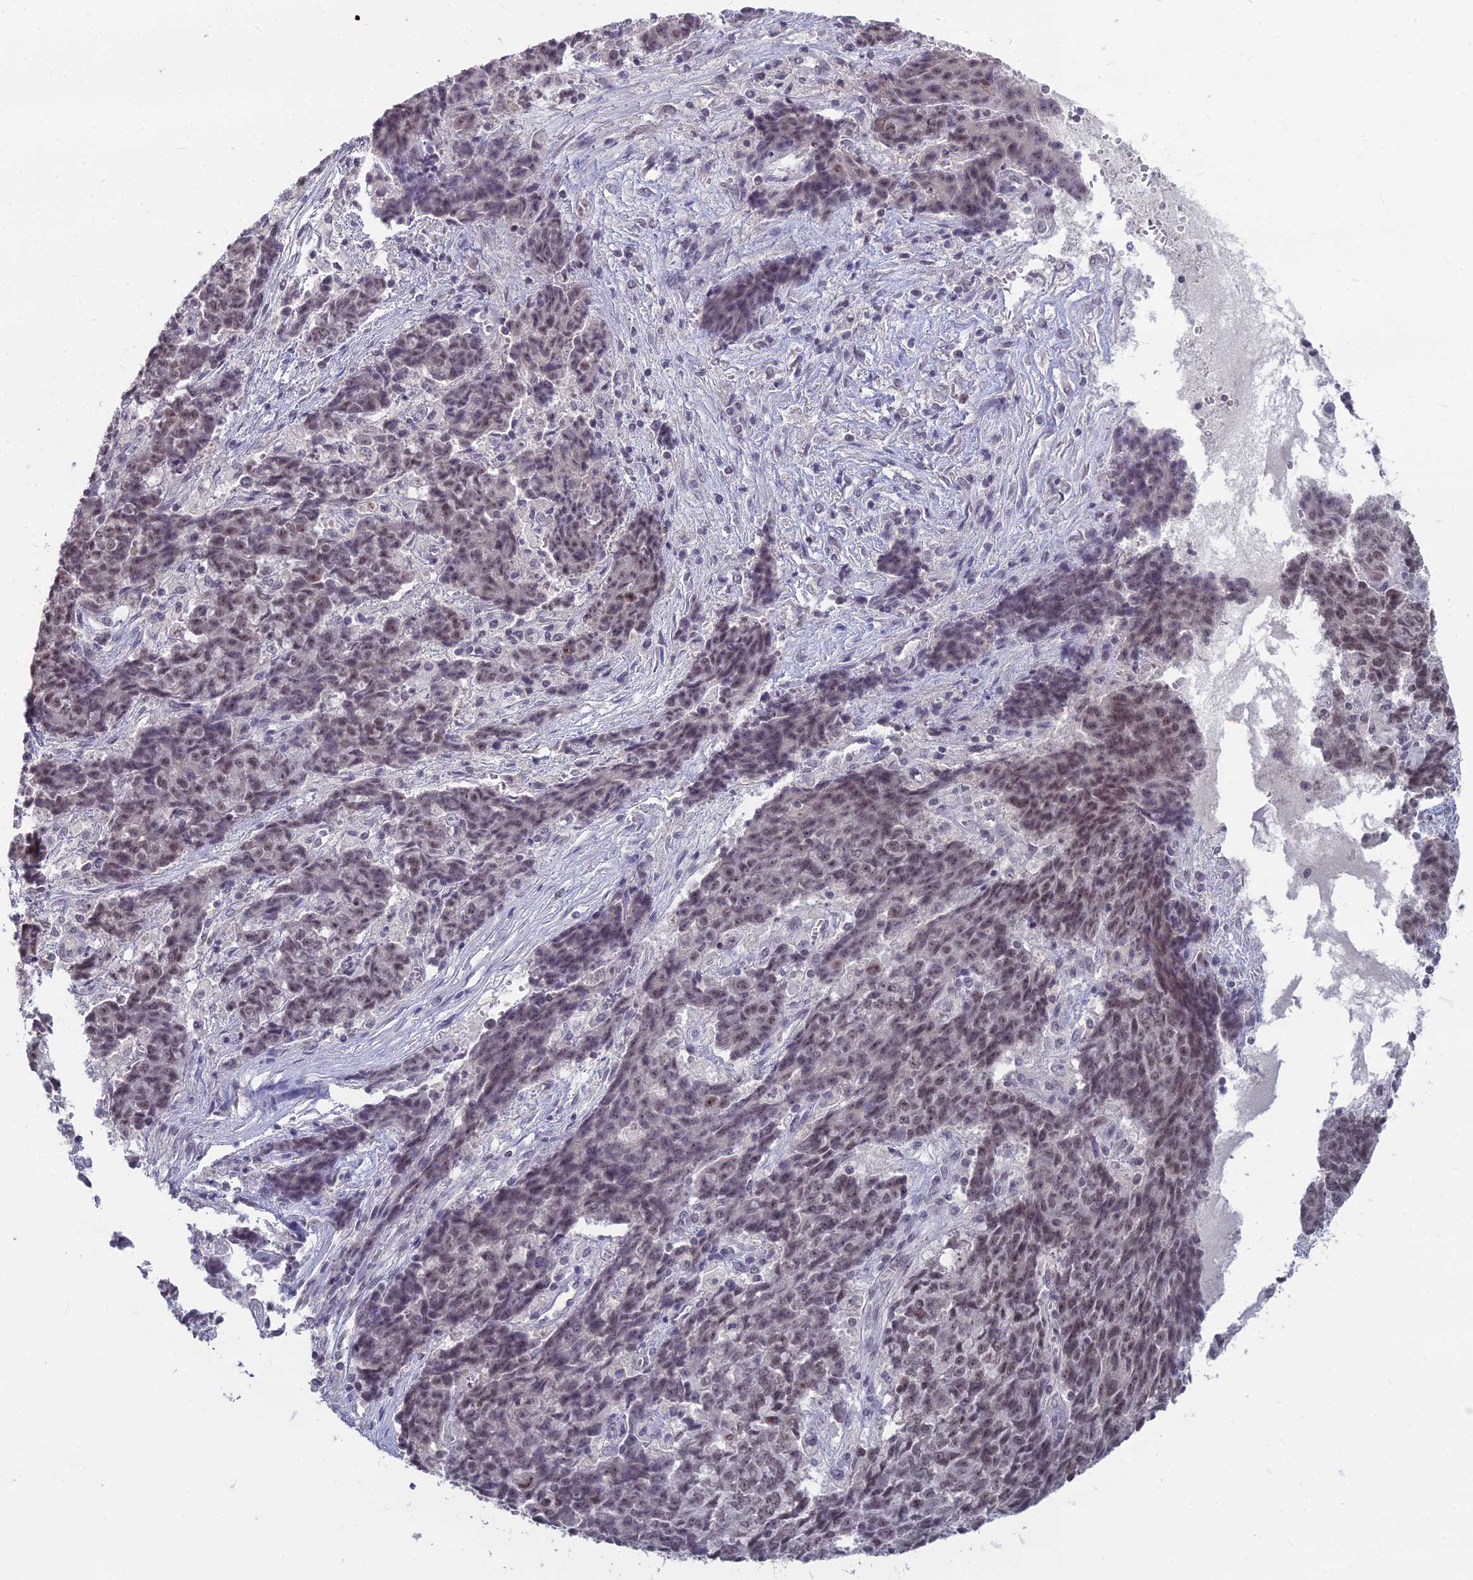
{"staining": {"intensity": "weak", "quantity": ">75%", "location": "nuclear"}, "tissue": "ovarian cancer", "cell_type": "Tumor cells", "image_type": "cancer", "snomed": [{"axis": "morphology", "description": "Carcinoma, endometroid"}, {"axis": "topography", "description": "Ovary"}], "caption": "Ovarian cancer (endometroid carcinoma) tissue shows weak nuclear positivity in approximately >75% of tumor cells The staining was performed using DAB (3,3'-diaminobenzidine), with brown indicating positive protein expression. Nuclei are stained blue with hematoxylin.", "gene": "KAT7", "patient": {"sex": "female", "age": 42}}